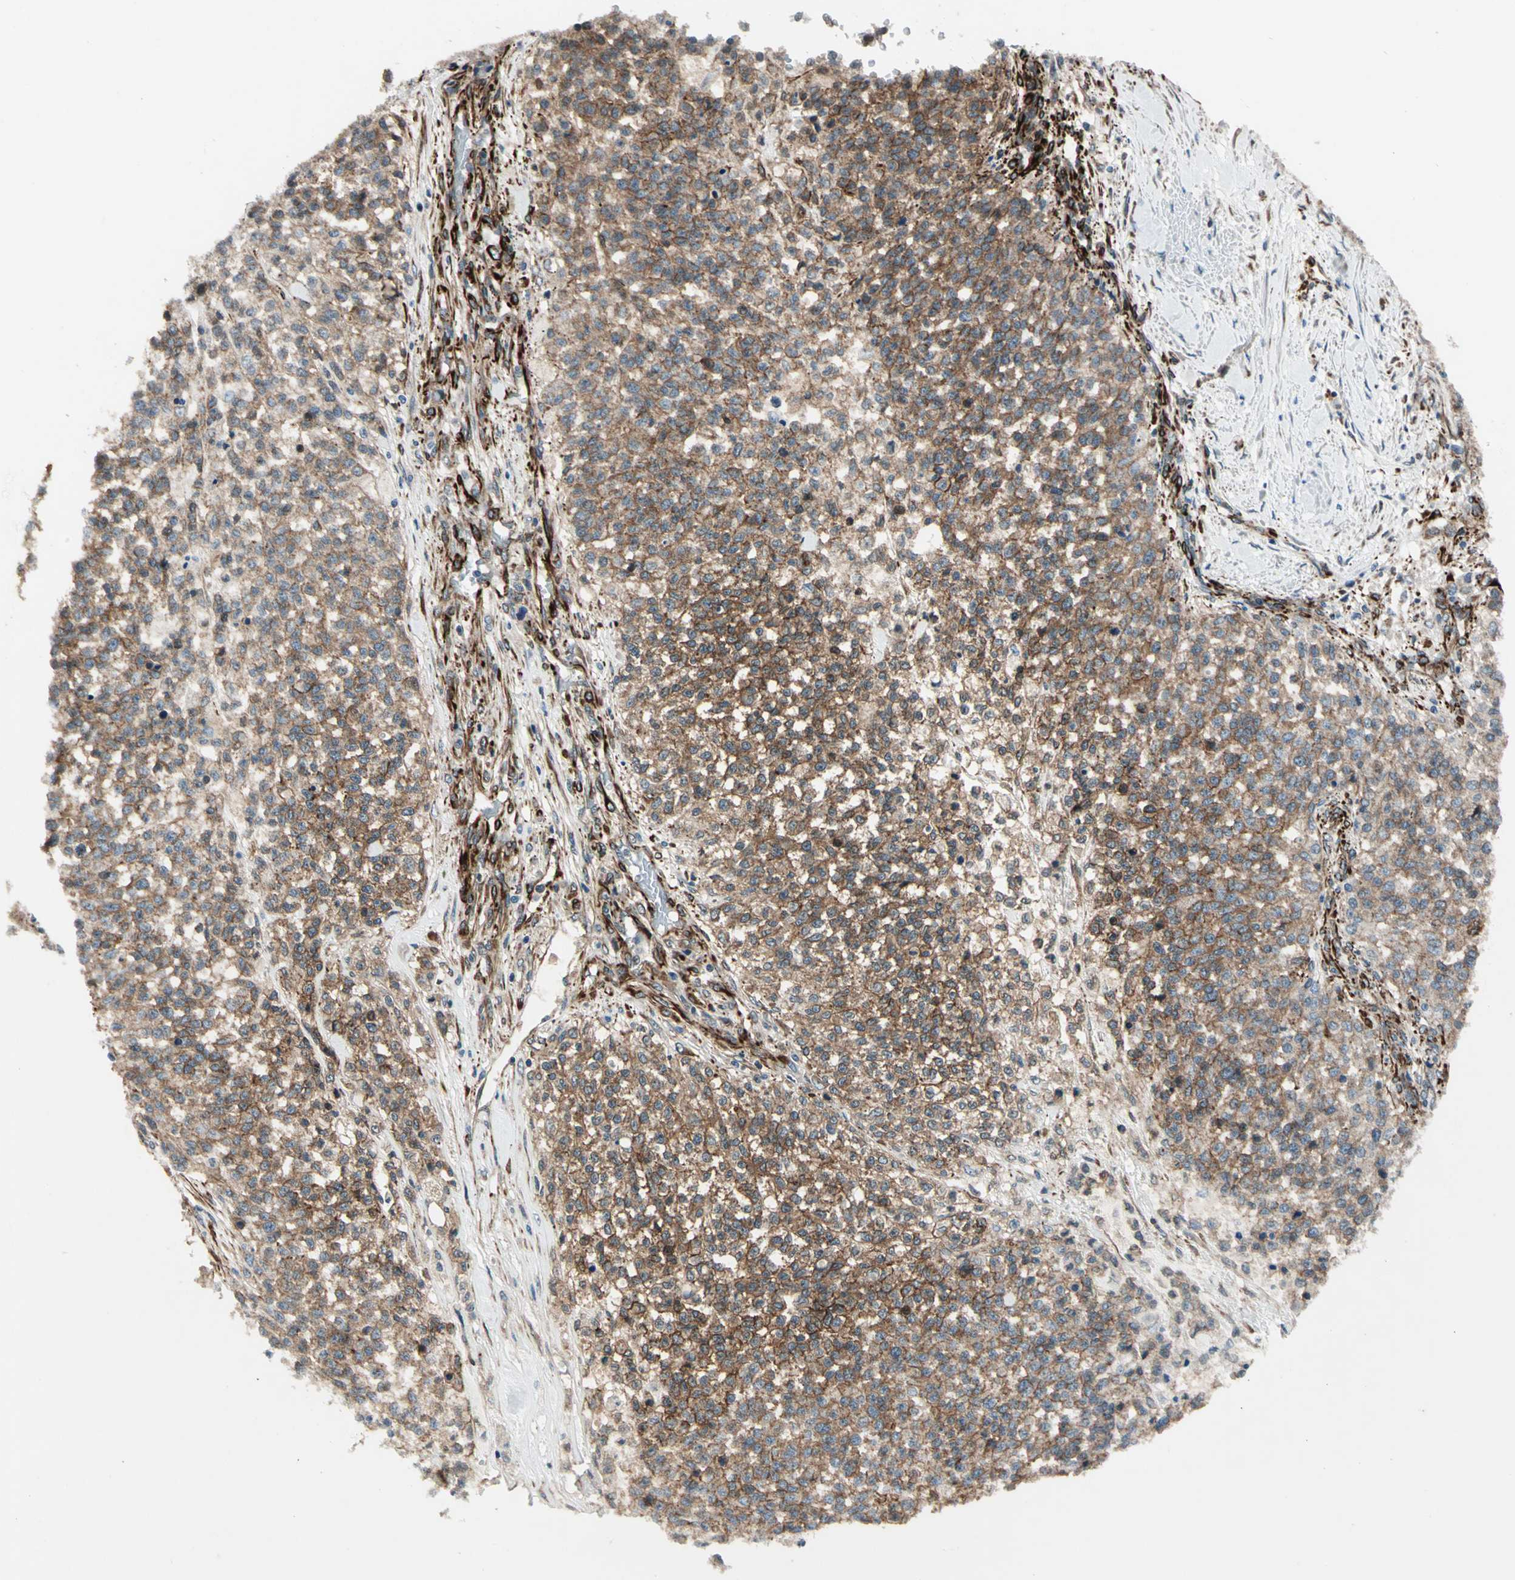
{"staining": {"intensity": "moderate", "quantity": ">75%", "location": "cytoplasmic/membranous"}, "tissue": "testis cancer", "cell_type": "Tumor cells", "image_type": "cancer", "snomed": [{"axis": "morphology", "description": "Seminoma, NOS"}, {"axis": "topography", "description": "Testis"}], "caption": "Brown immunohistochemical staining in human testis cancer reveals moderate cytoplasmic/membranous positivity in about >75% of tumor cells.", "gene": "EXD2", "patient": {"sex": "male", "age": 59}}